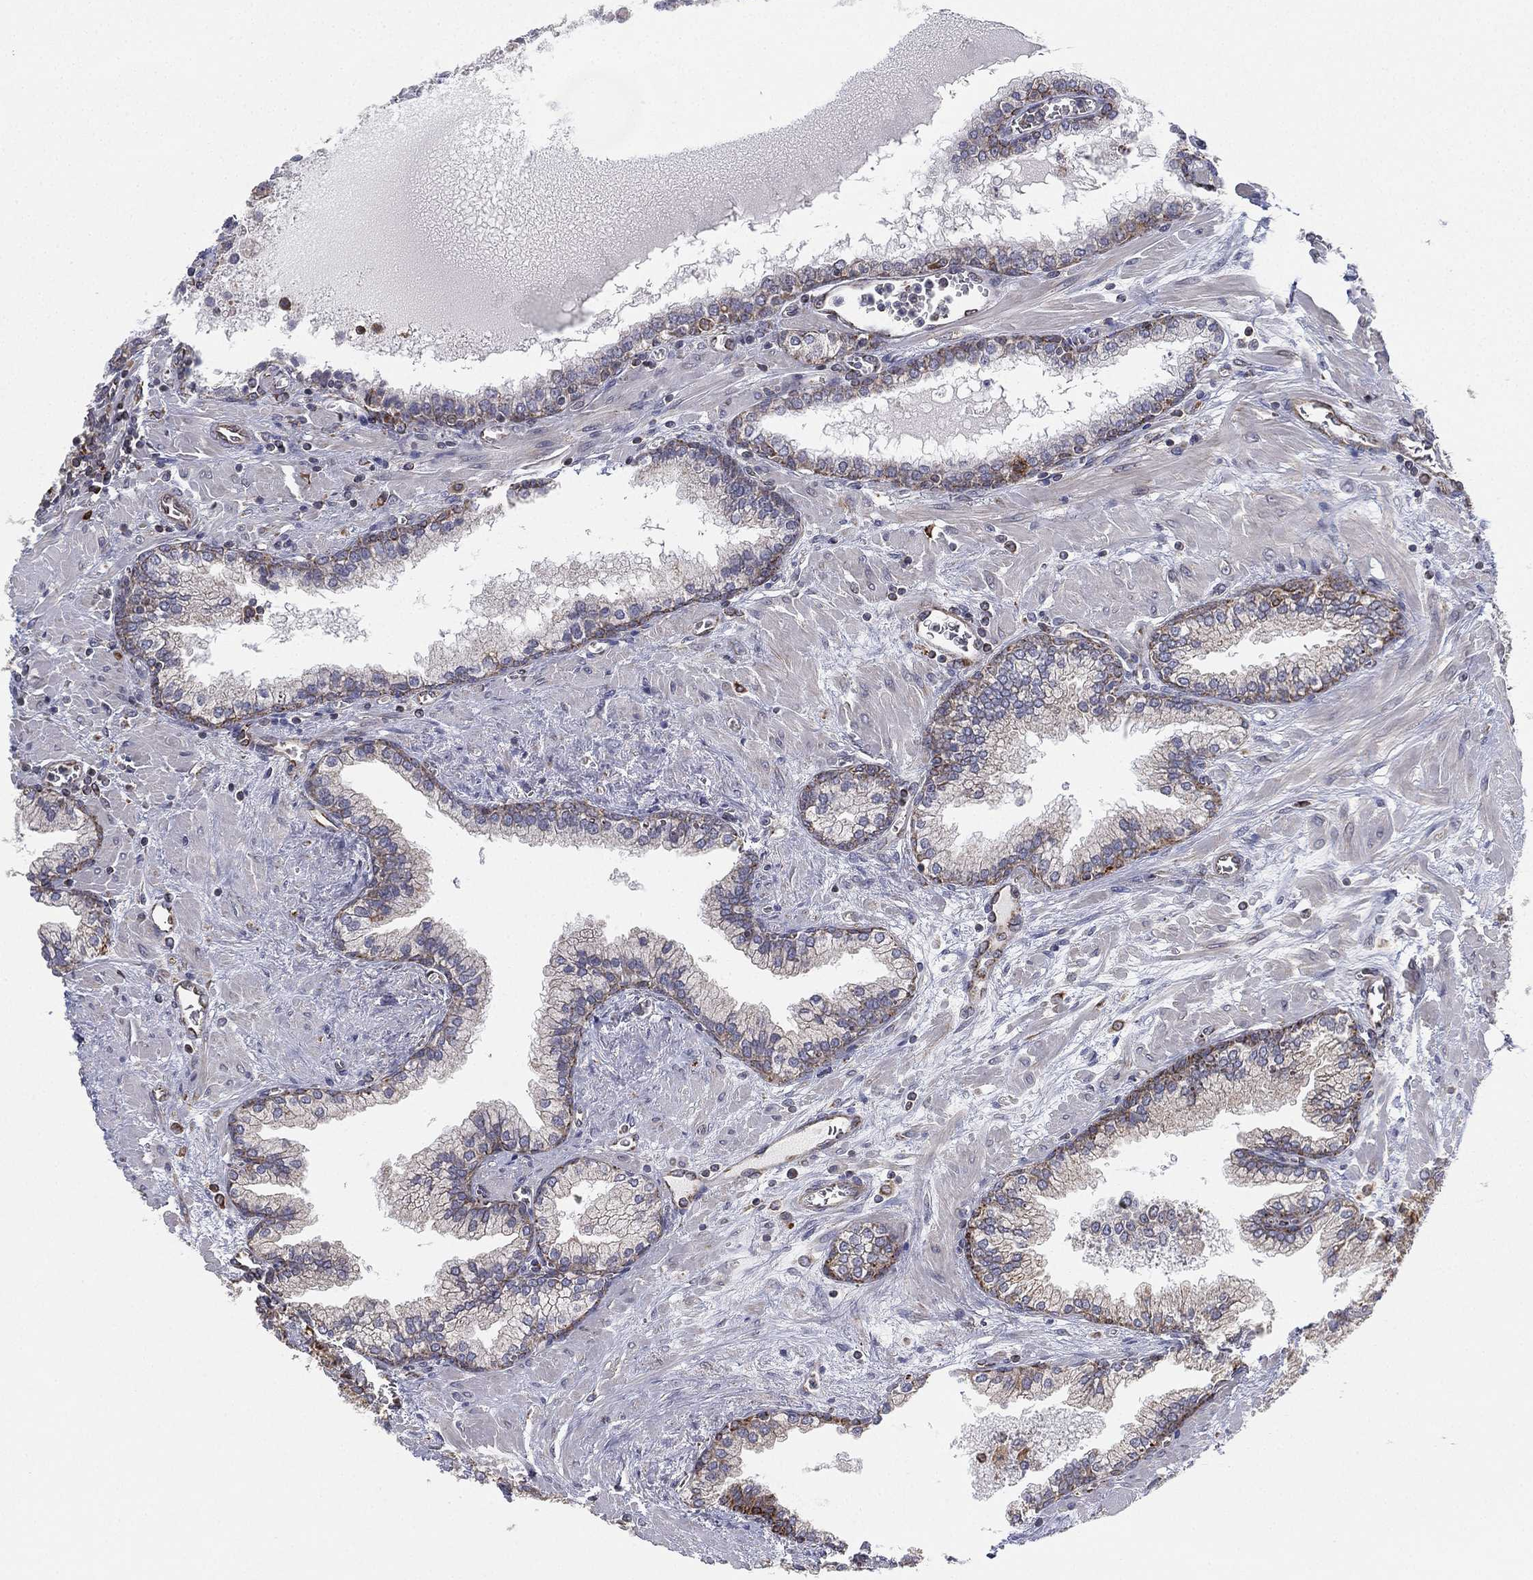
{"staining": {"intensity": "moderate", "quantity": "25%-75%", "location": "cytoplasmic/membranous"}, "tissue": "prostate cancer", "cell_type": "Tumor cells", "image_type": "cancer", "snomed": [{"axis": "morphology", "description": "Adenocarcinoma, NOS"}, {"axis": "topography", "description": "Prostate and seminal vesicle, NOS"}, {"axis": "topography", "description": "Prostate"}], "caption": "The micrograph exhibits immunohistochemical staining of adenocarcinoma (prostate). There is moderate cytoplasmic/membranous positivity is present in about 25%-75% of tumor cells.", "gene": "CYB5B", "patient": {"sex": "male", "age": 62}}